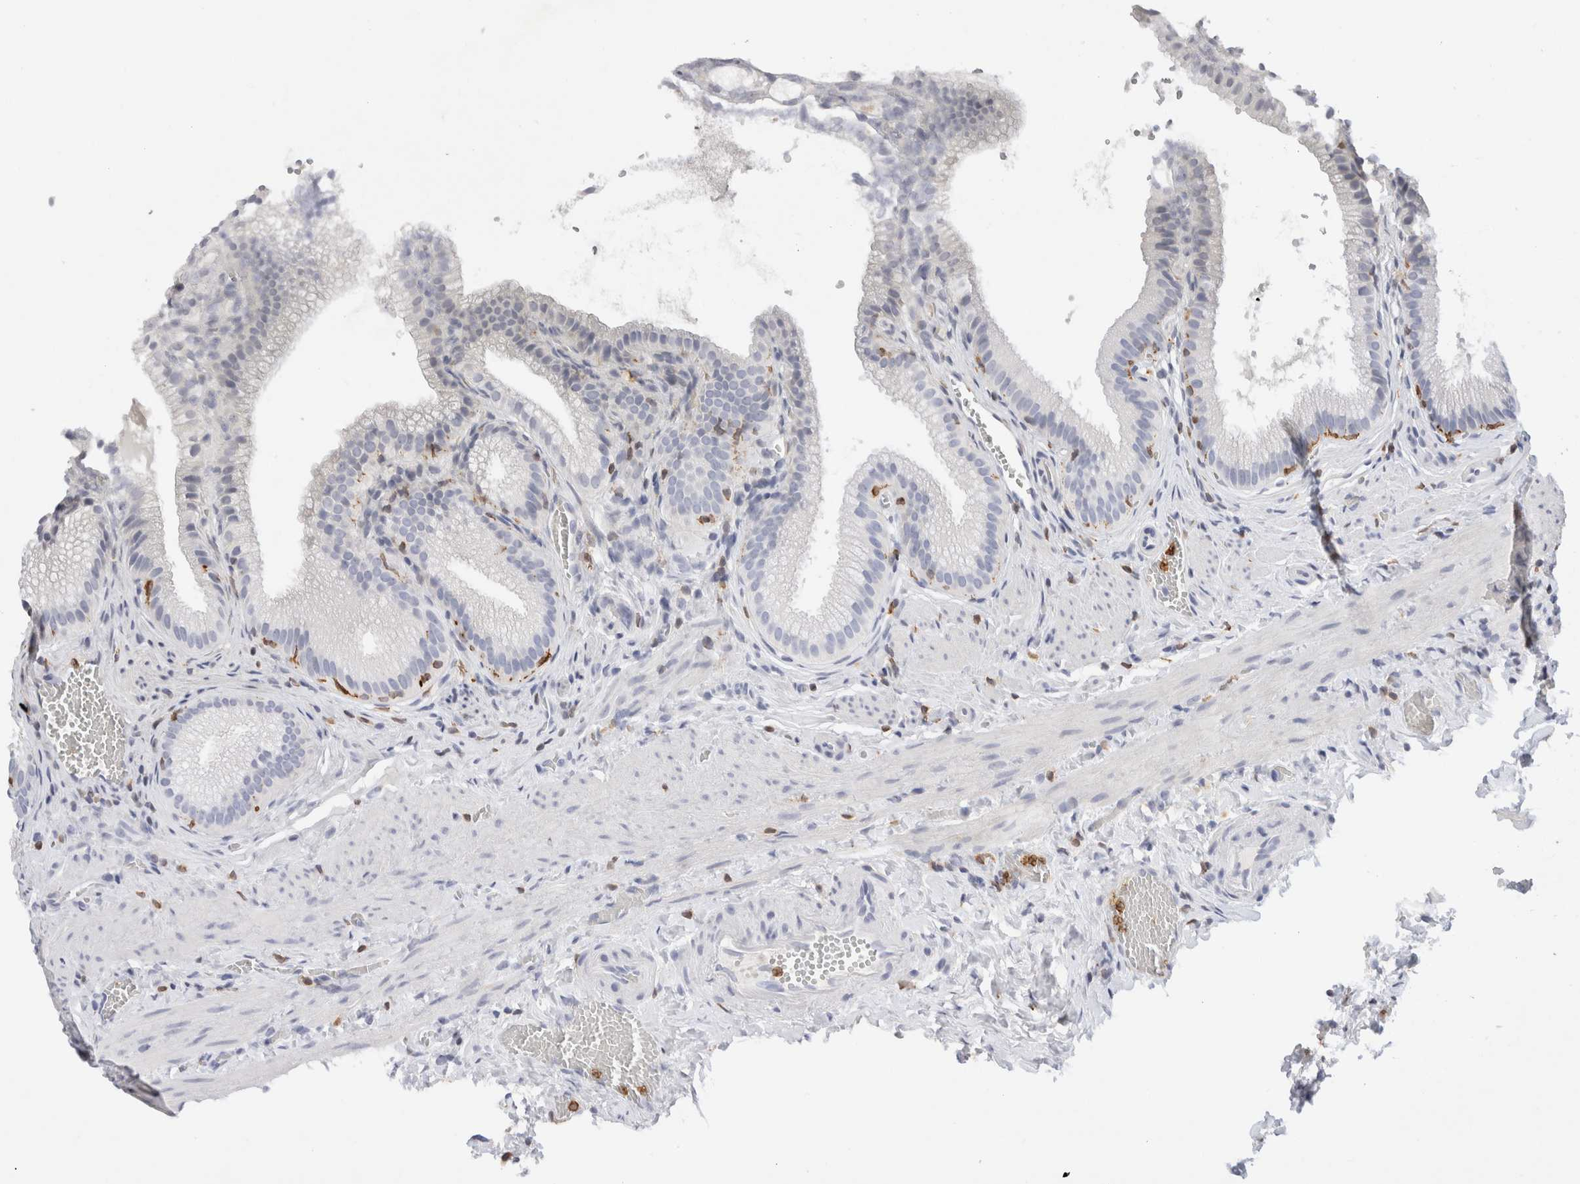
{"staining": {"intensity": "negative", "quantity": "none", "location": "none"}, "tissue": "gallbladder", "cell_type": "Glandular cells", "image_type": "normal", "snomed": [{"axis": "morphology", "description": "Normal tissue, NOS"}, {"axis": "topography", "description": "Gallbladder"}], "caption": "The micrograph exhibits no staining of glandular cells in unremarkable gallbladder.", "gene": "ALOX5AP", "patient": {"sex": "male", "age": 38}}